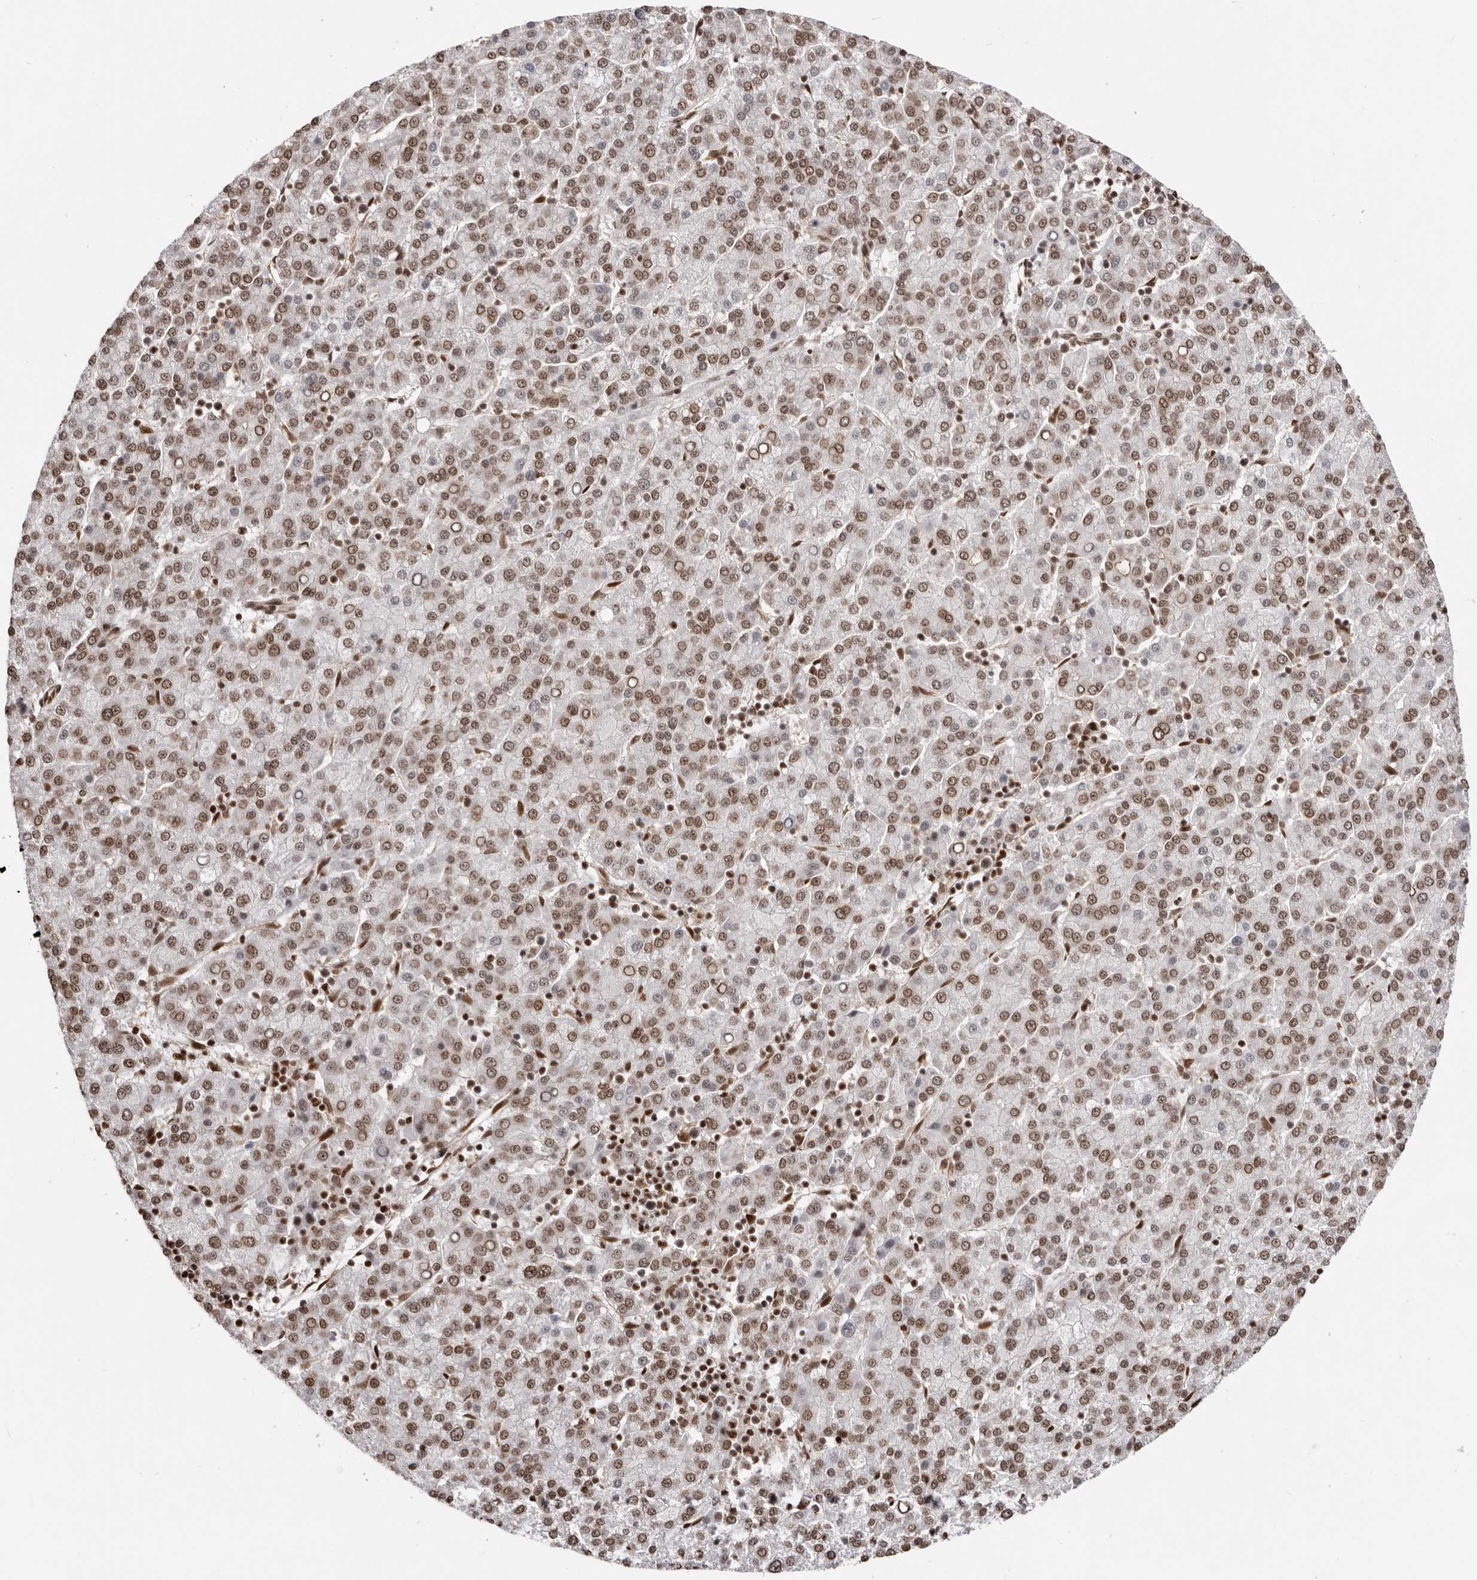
{"staining": {"intensity": "moderate", "quantity": ">75%", "location": "nuclear"}, "tissue": "liver cancer", "cell_type": "Tumor cells", "image_type": "cancer", "snomed": [{"axis": "morphology", "description": "Carcinoma, Hepatocellular, NOS"}, {"axis": "topography", "description": "Liver"}], "caption": "DAB (3,3'-diaminobenzidine) immunohistochemical staining of liver hepatocellular carcinoma reveals moderate nuclear protein positivity in about >75% of tumor cells. (DAB (3,3'-diaminobenzidine) IHC with brightfield microscopy, high magnification).", "gene": "CHTOP", "patient": {"sex": "female", "age": 58}}